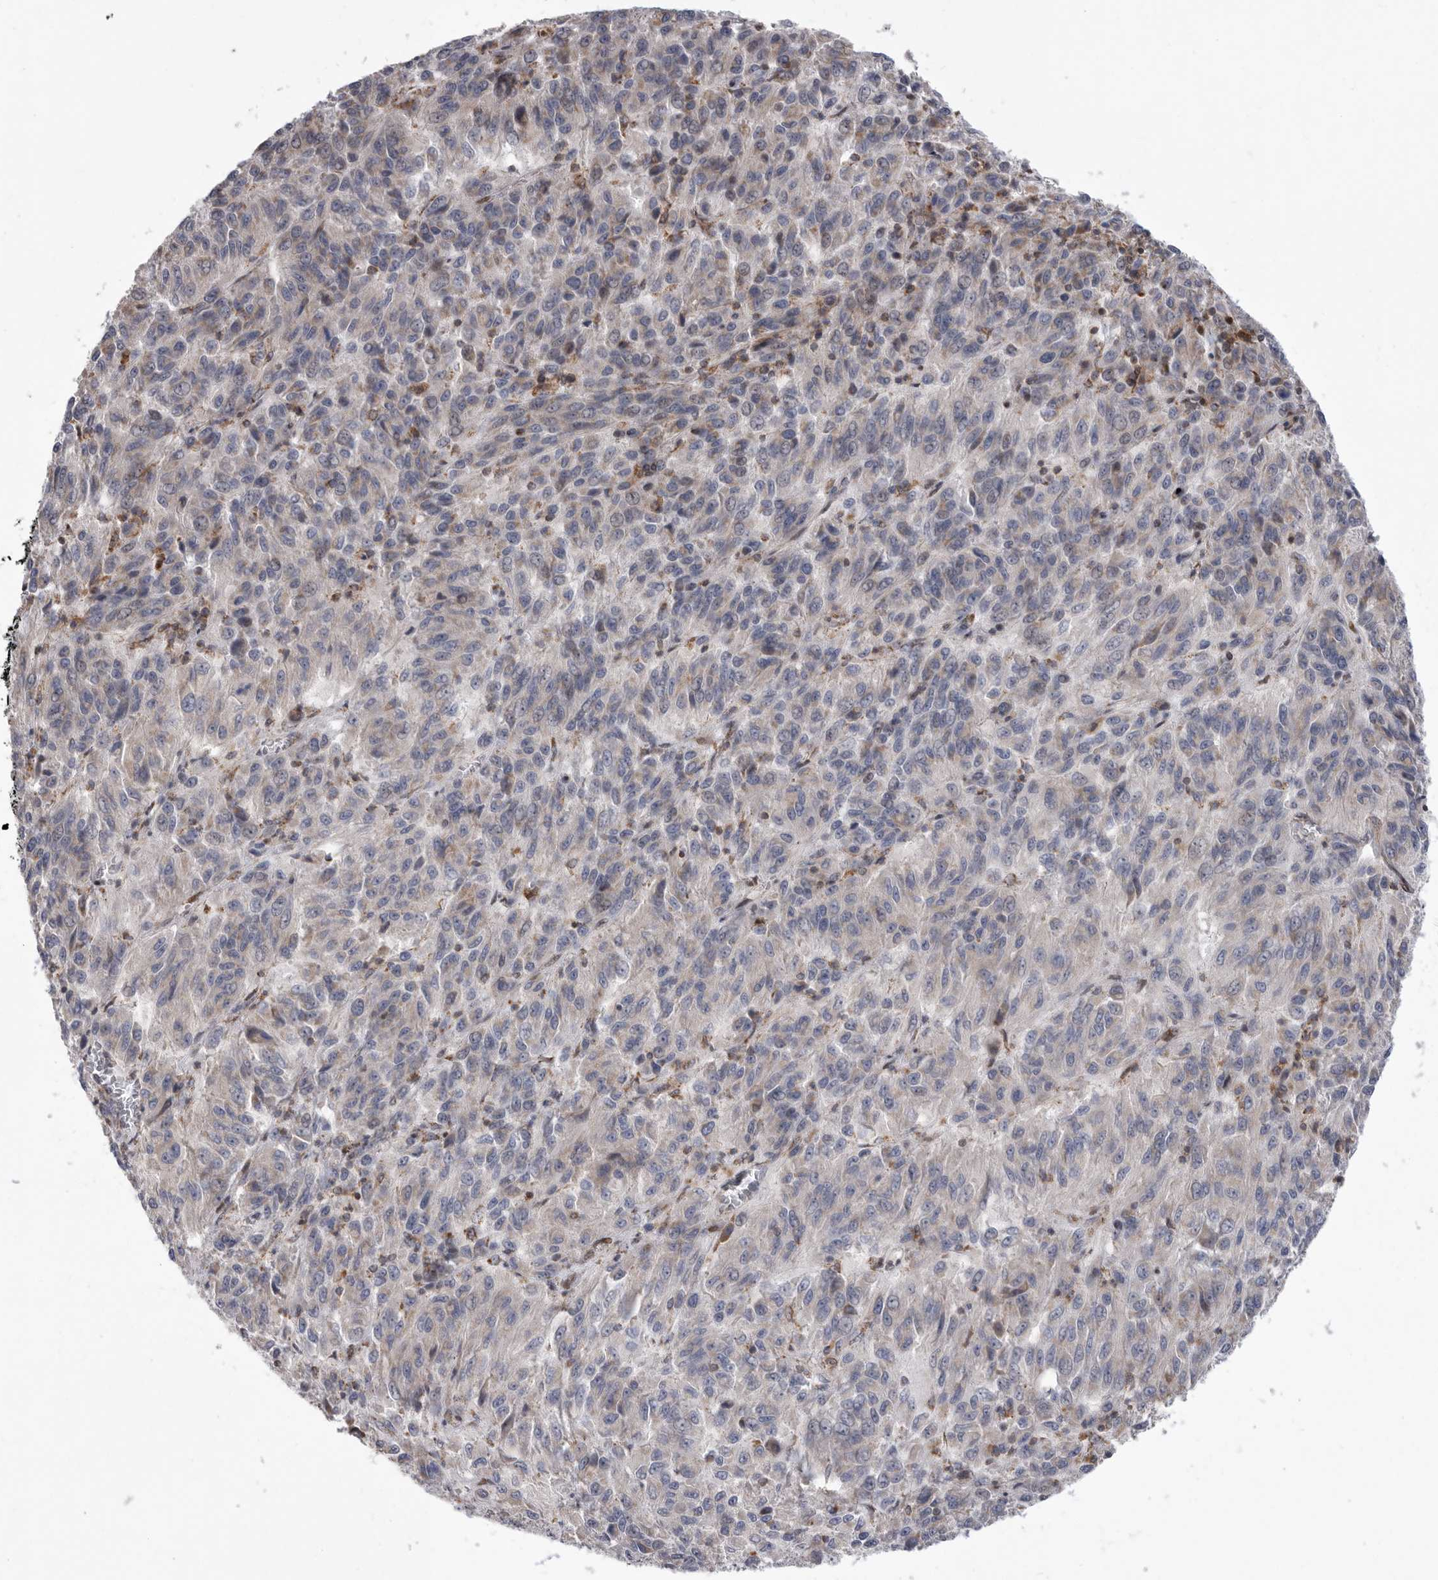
{"staining": {"intensity": "negative", "quantity": "none", "location": "none"}, "tissue": "melanoma", "cell_type": "Tumor cells", "image_type": "cancer", "snomed": [{"axis": "morphology", "description": "Malignant melanoma, Metastatic site"}, {"axis": "topography", "description": "Lung"}], "caption": "Immunohistochemistry of malignant melanoma (metastatic site) exhibits no staining in tumor cells.", "gene": "MPZL1", "patient": {"sex": "male", "age": 64}}